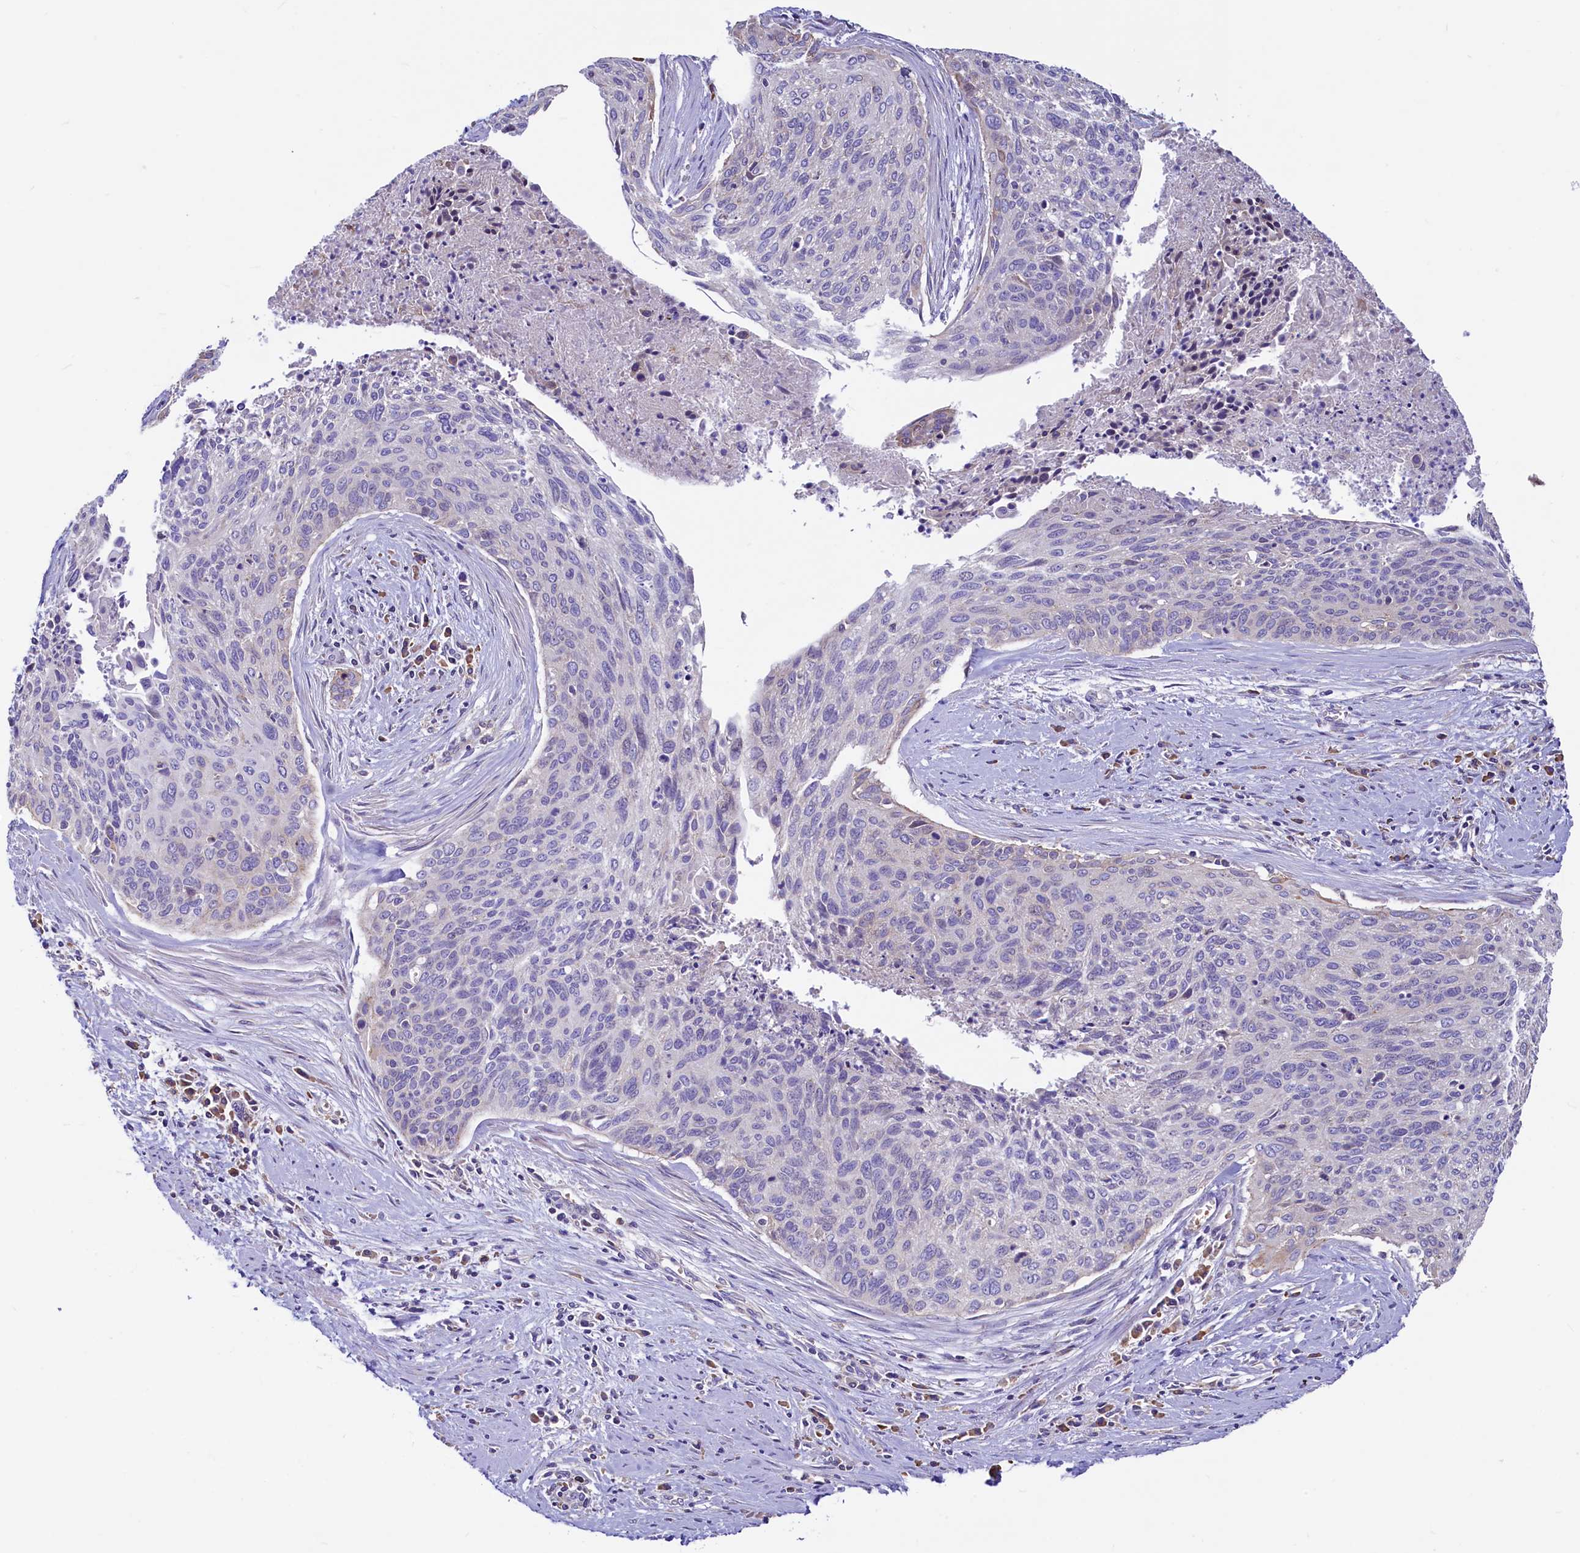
{"staining": {"intensity": "negative", "quantity": "none", "location": "none"}, "tissue": "cervical cancer", "cell_type": "Tumor cells", "image_type": "cancer", "snomed": [{"axis": "morphology", "description": "Squamous cell carcinoma, NOS"}, {"axis": "topography", "description": "Cervix"}], "caption": "IHC image of cervical cancer (squamous cell carcinoma) stained for a protein (brown), which shows no expression in tumor cells. The staining was performed using DAB (3,3'-diaminobenzidine) to visualize the protein expression in brown, while the nuclei were stained in blue with hematoxylin (Magnification: 20x).", "gene": "HPS6", "patient": {"sex": "female", "age": 55}}